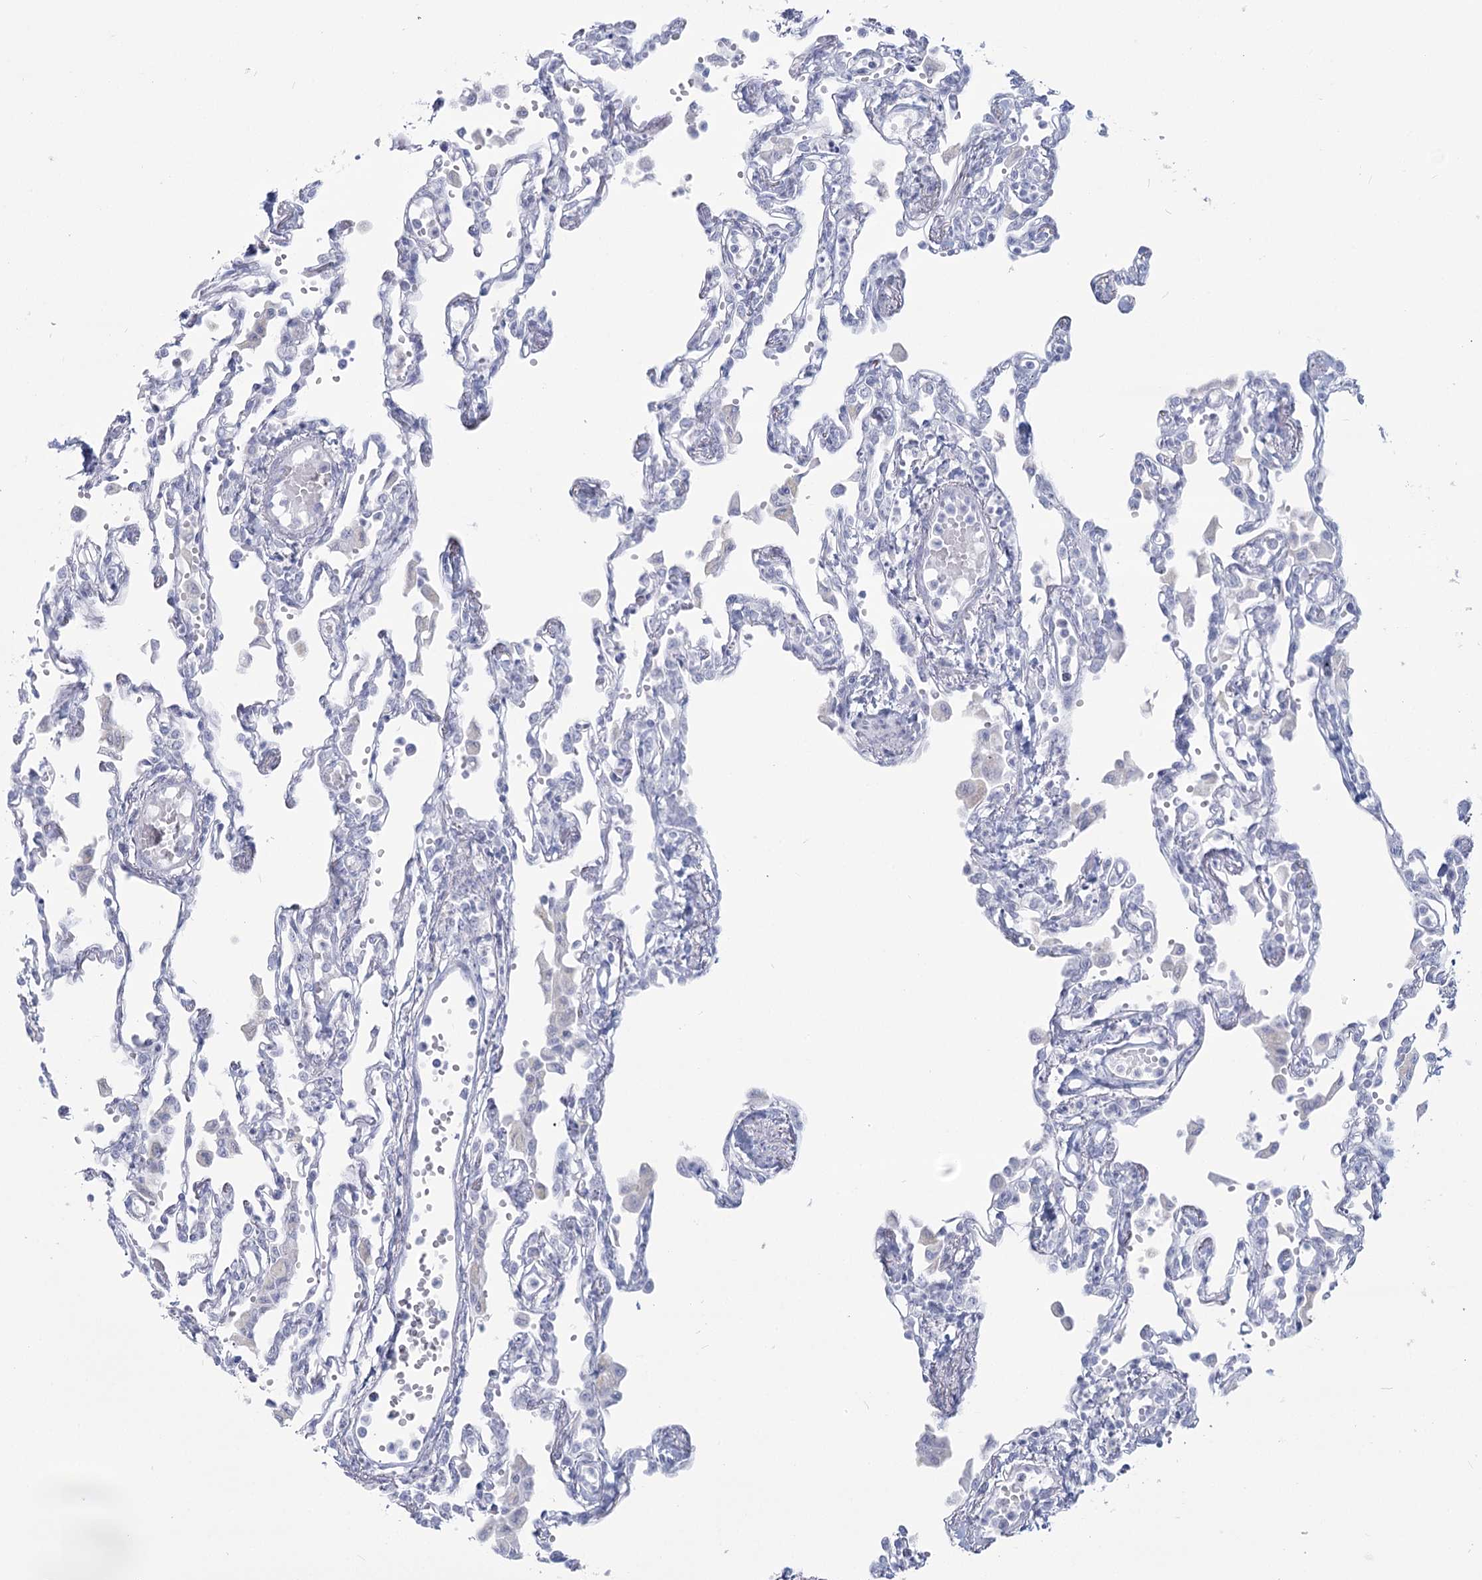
{"staining": {"intensity": "negative", "quantity": "none", "location": "none"}, "tissue": "lung", "cell_type": "Alveolar cells", "image_type": "normal", "snomed": [{"axis": "morphology", "description": "Normal tissue, NOS"}, {"axis": "topography", "description": "Bronchus"}, {"axis": "topography", "description": "Lung"}], "caption": "DAB (3,3'-diaminobenzidine) immunohistochemical staining of unremarkable human lung displays no significant expression in alveolar cells.", "gene": "SLC6A19", "patient": {"sex": "female", "age": 49}}